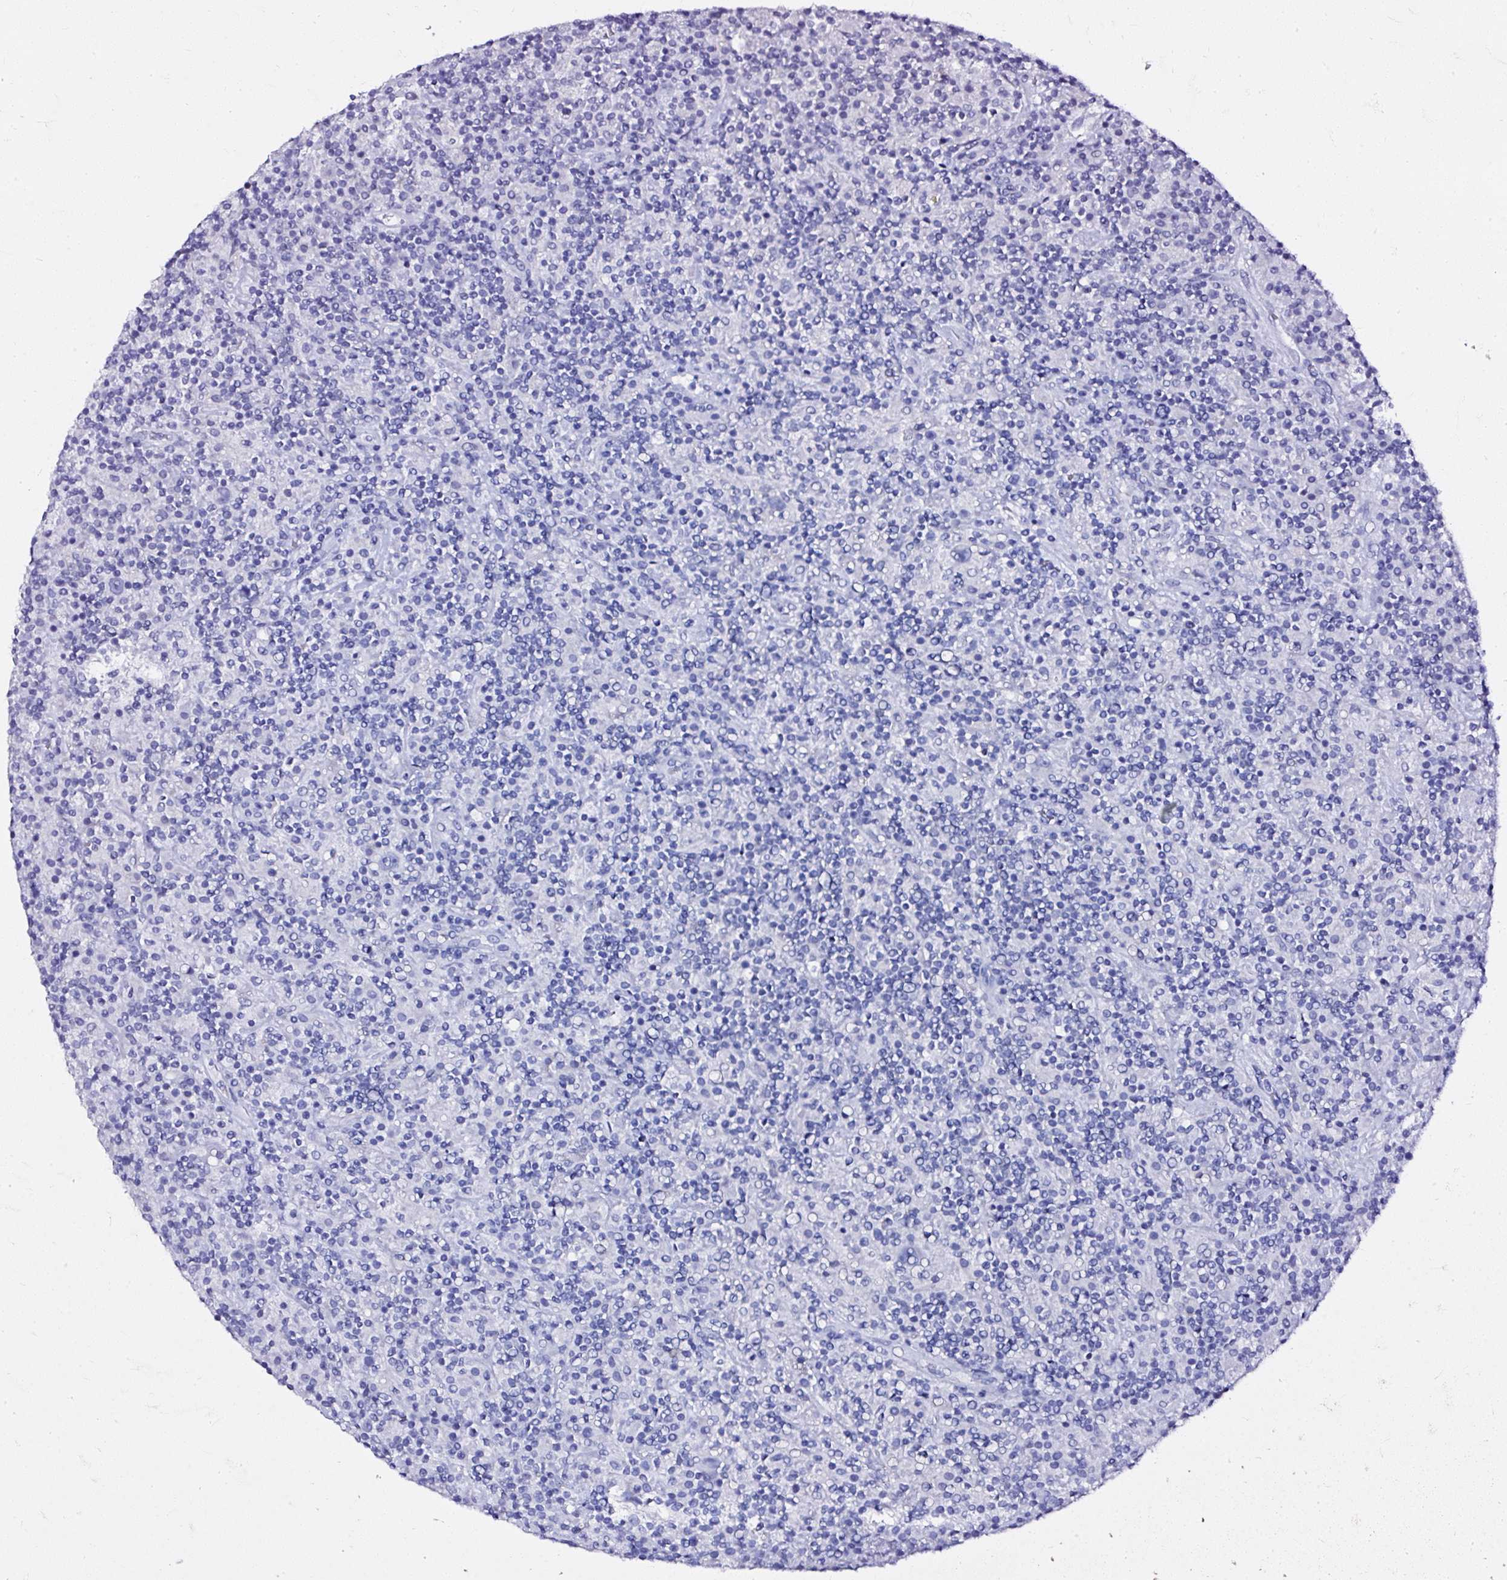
{"staining": {"intensity": "negative", "quantity": "none", "location": "none"}, "tissue": "lymphoma", "cell_type": "Tumor cells", "image_type": "cancer", "snomed": [{"axis": "morphology", "description": "Hodgkin's disease, NOS"}, {"axis": "topography", "description": "Lymph node"}], "caption": "DAB immunohistochemical staining of human lymphoma reveals no significant expression in tumor cells.", "gene": "ATP2A1", "patient": {"sex": "male", "age": 70}}